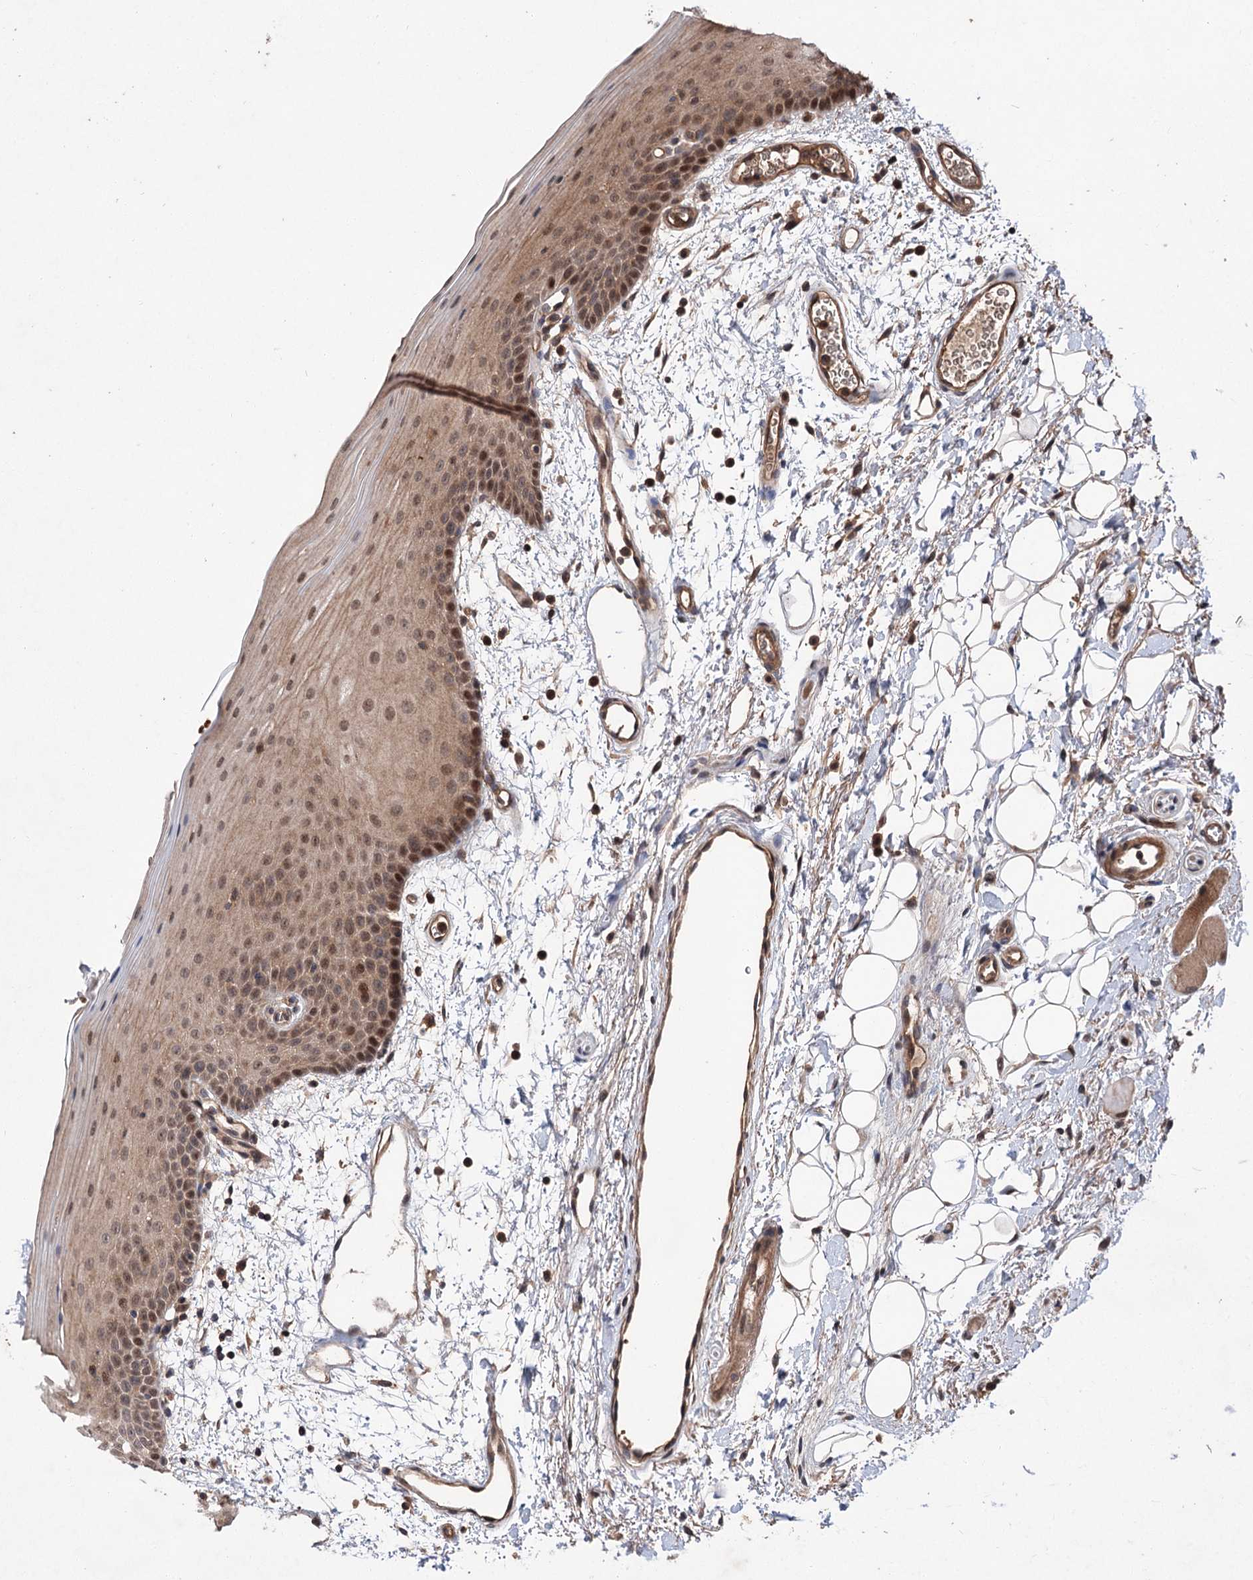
{"staining": {"intensity": "moderate", "quantity": ">75%", "location": "cytoplasmic/membranous,nuclear"}, "tissue": "oral mucosa", "cell_type": "Squamous epithelial cells", "image_type": "normal", "snomed": [{"axis": "morphology", "description": "Normal tissue, NOS"}, {"axis": "topography", "description": "Oral tissue"}], "caption": "Protein expression analysis of benign human oral mucosa reveals moderate cytoplasmic/membranous,nuclear expression in approximately >75% of squamous epithelial cells.", "gene": "ADK", "patient": {"sex": "male", "age": 68}}